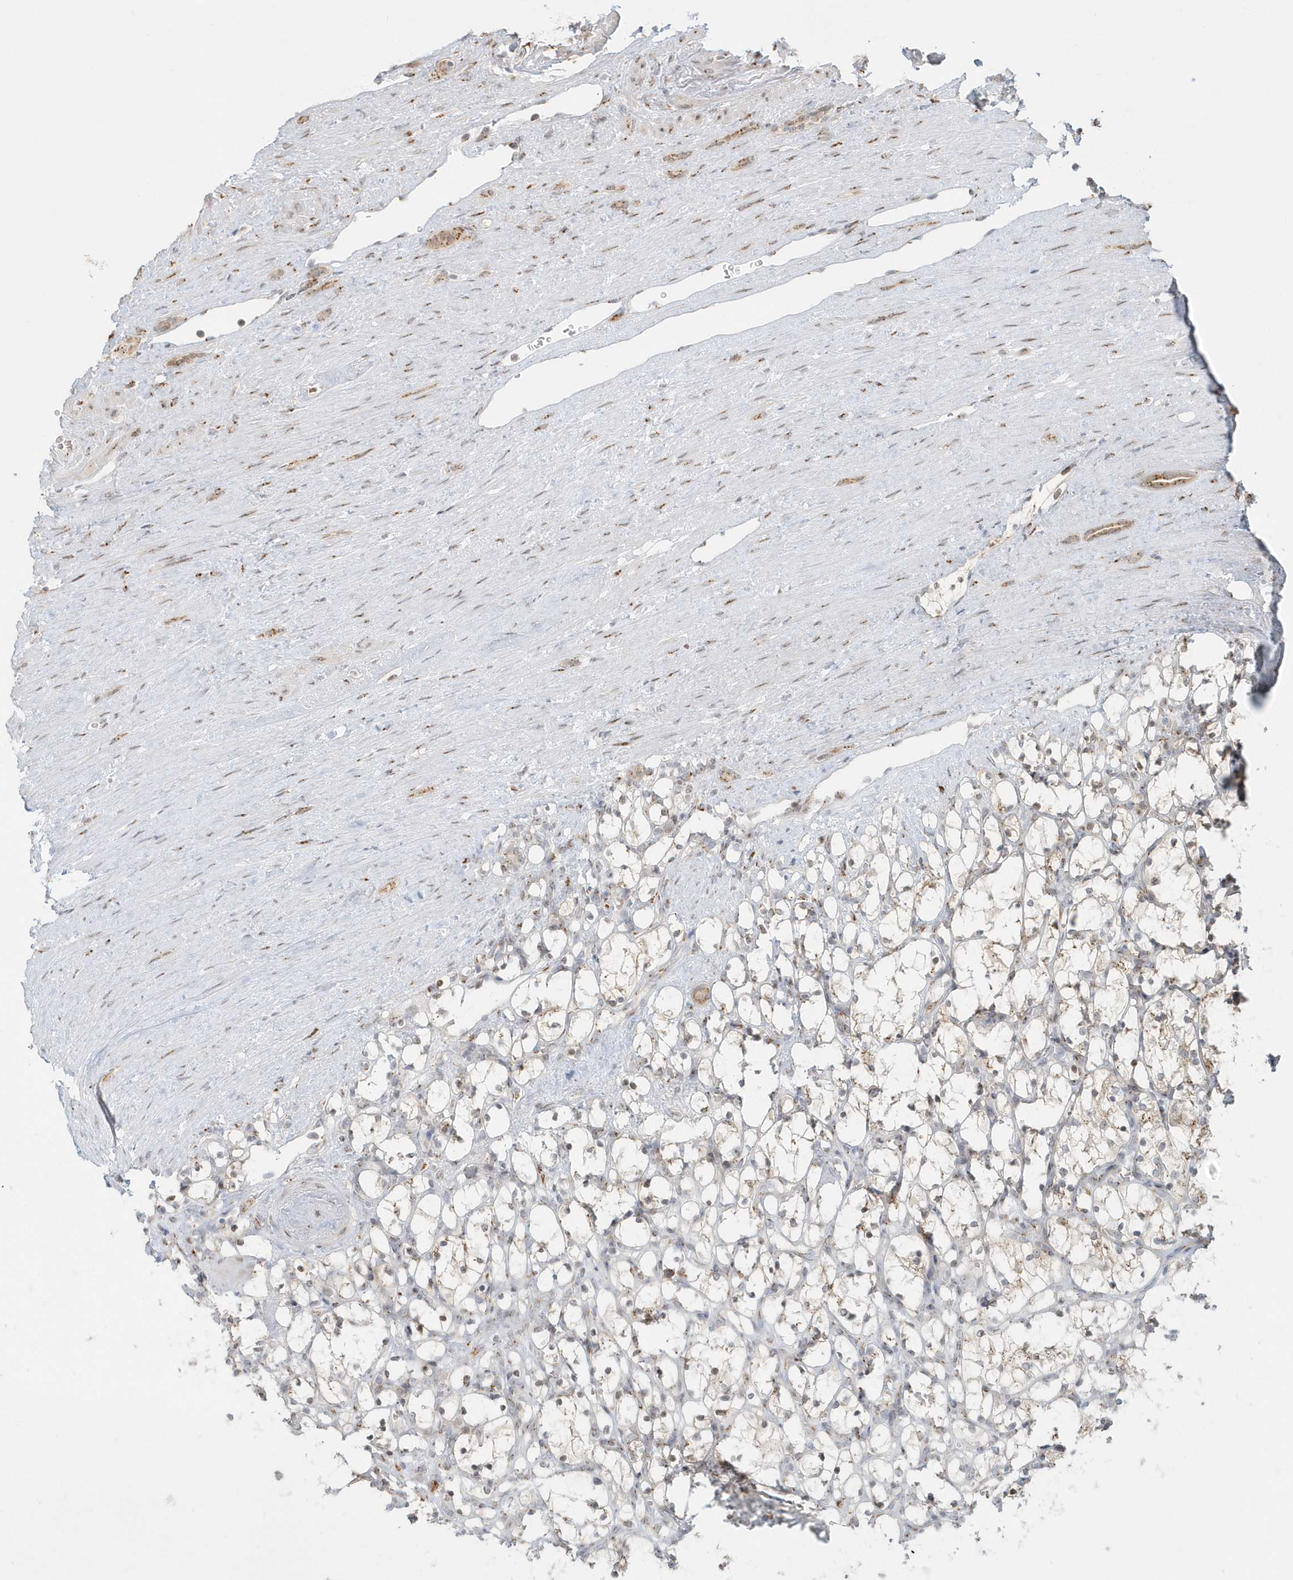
{"staining": {"intensity": "negative", "quantity": "none", "location": "none"}, "tissue": "renal cancer", "cell_type": "Tumor cells", "image_type": "cancer", "snomed": [{"axis": "morphology", "description": "Adenocarcinoma, NOS"}, {"axis": "topography", "description": "Kidney"}], "caption": "Human renal cancer (adenocarcinoma) stained for a protein using IHC demonstrates no positivity in tumor cells.", "gene": "DHFR", "patient": {"sex": "female", "age": 69}}